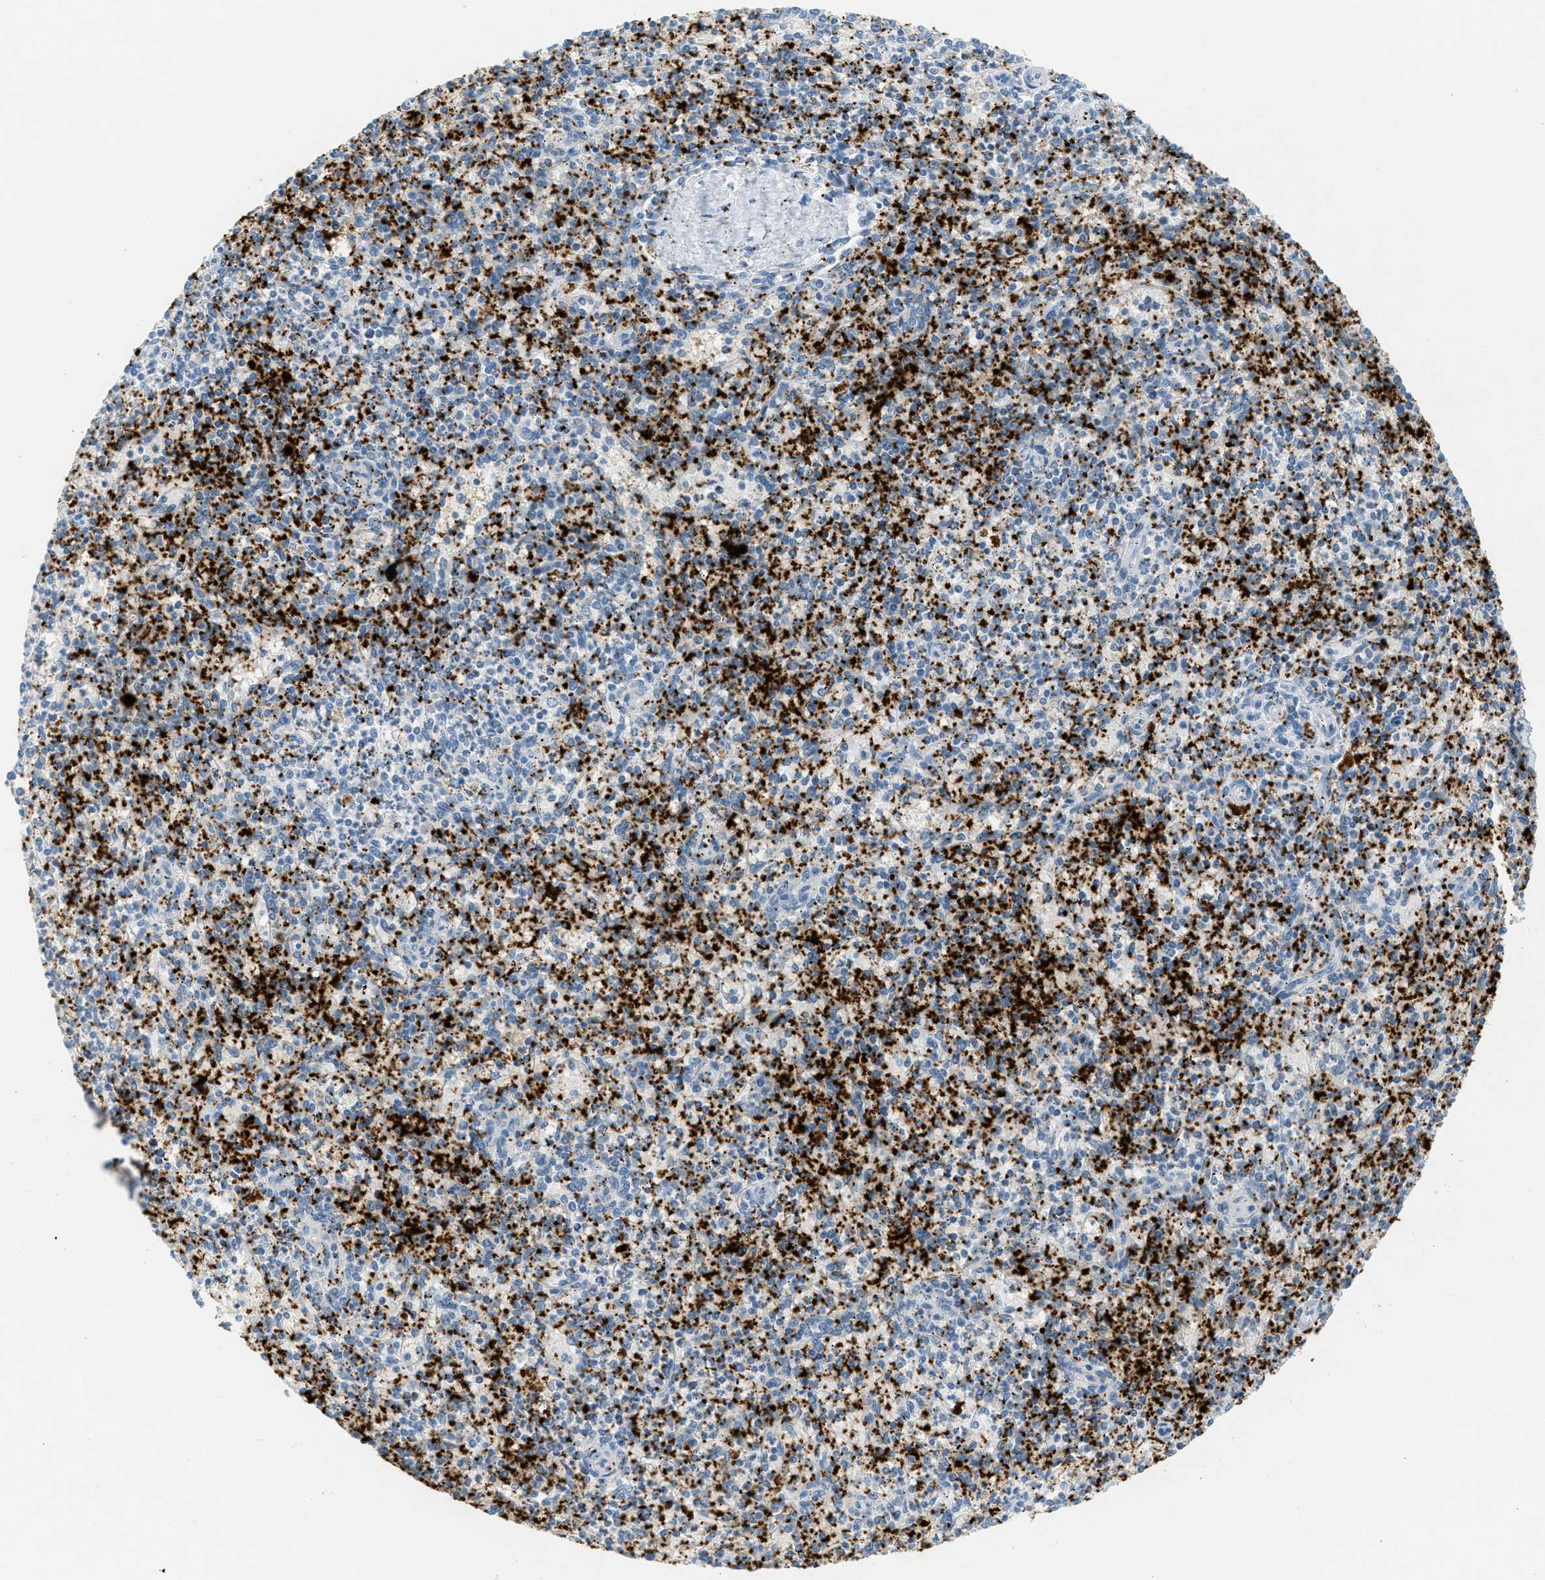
{"staining": {"intensity": "negative", "quantity": "none", "location": "none"}, "tissue": "spleen", "cell_type": "Cells in red pulp", "image_type": "normal", "snomed": [{"axis": "morphology", "description": "Normal tissue, NOS"}, {"axis": "topography", "description": "Spleen"}], "caption": "Immunohistochemistry histopathology image of unremarkable spleen stained for a protein (brown), which demonstrates no expression in cells in red pulp.", "gene": "PPBP", "patient": {"sex": "male", "age": 72}}